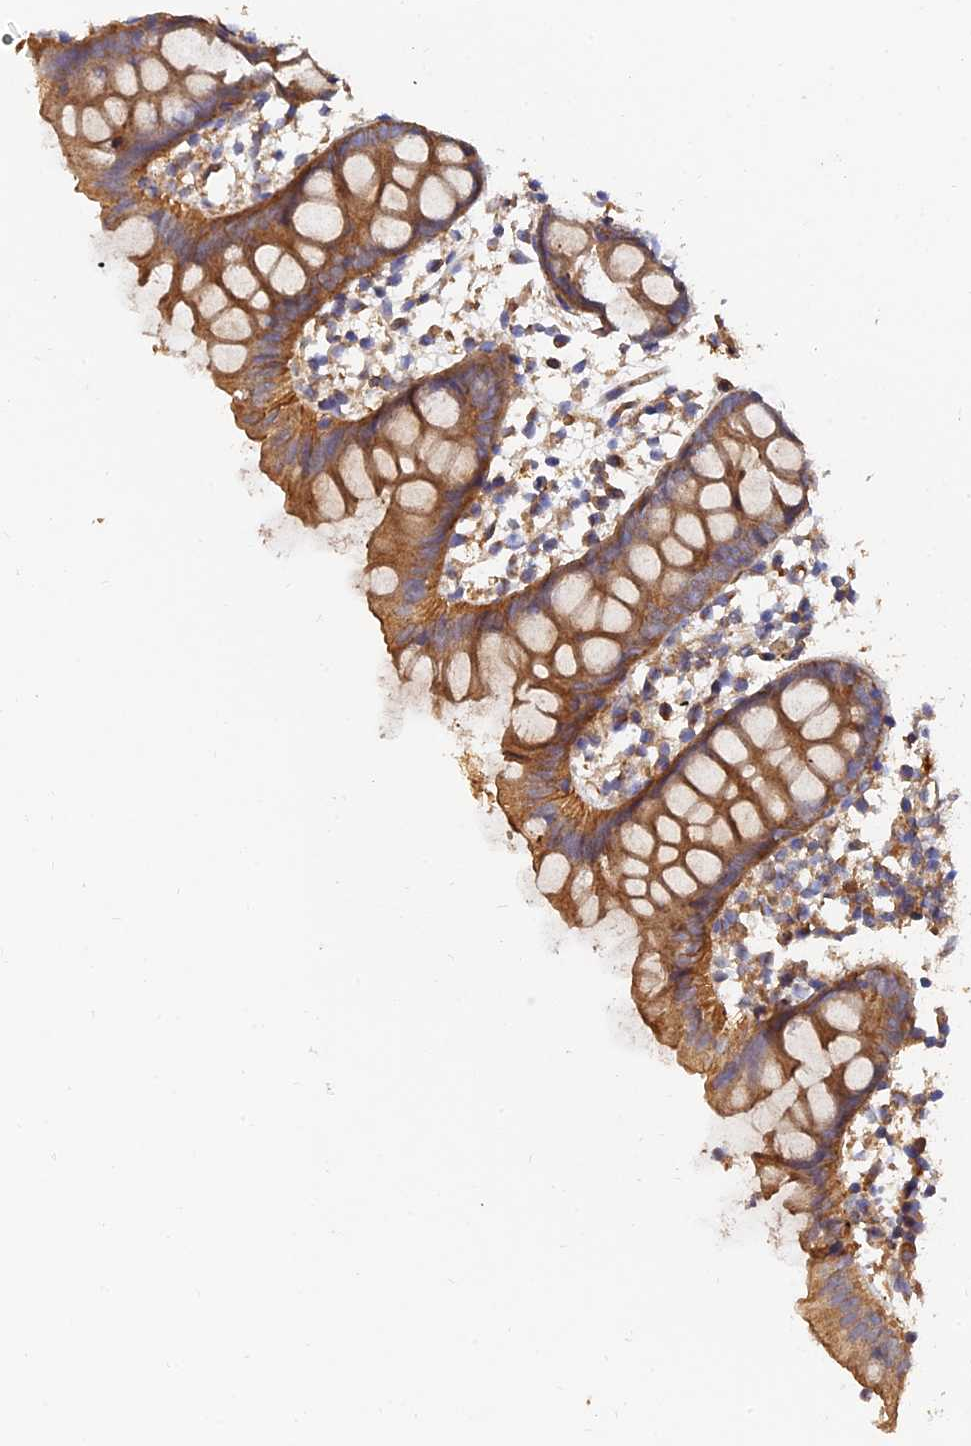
{"staining": {"intensity": "moderate", "quantity": ">75%", "location": "cytoplasmic/membranous"}, "tissue": "appendix", "cell_type": "Glandular cells", "image_type": "normal", "snomed": [{"axis": "morphology", "description": "Normal tissue, NOS"}, {"axis": "topography", "description": "Appendix"}], "caption": "A photomicrograph showing moderate cytoplasmic/membranous expression in about >75% of glandular cells in normal appendix, as visualized by brown immunohistochemical staining.", "gene": "SLC38A11", "patient": {"sex": "female", "age": 20}}